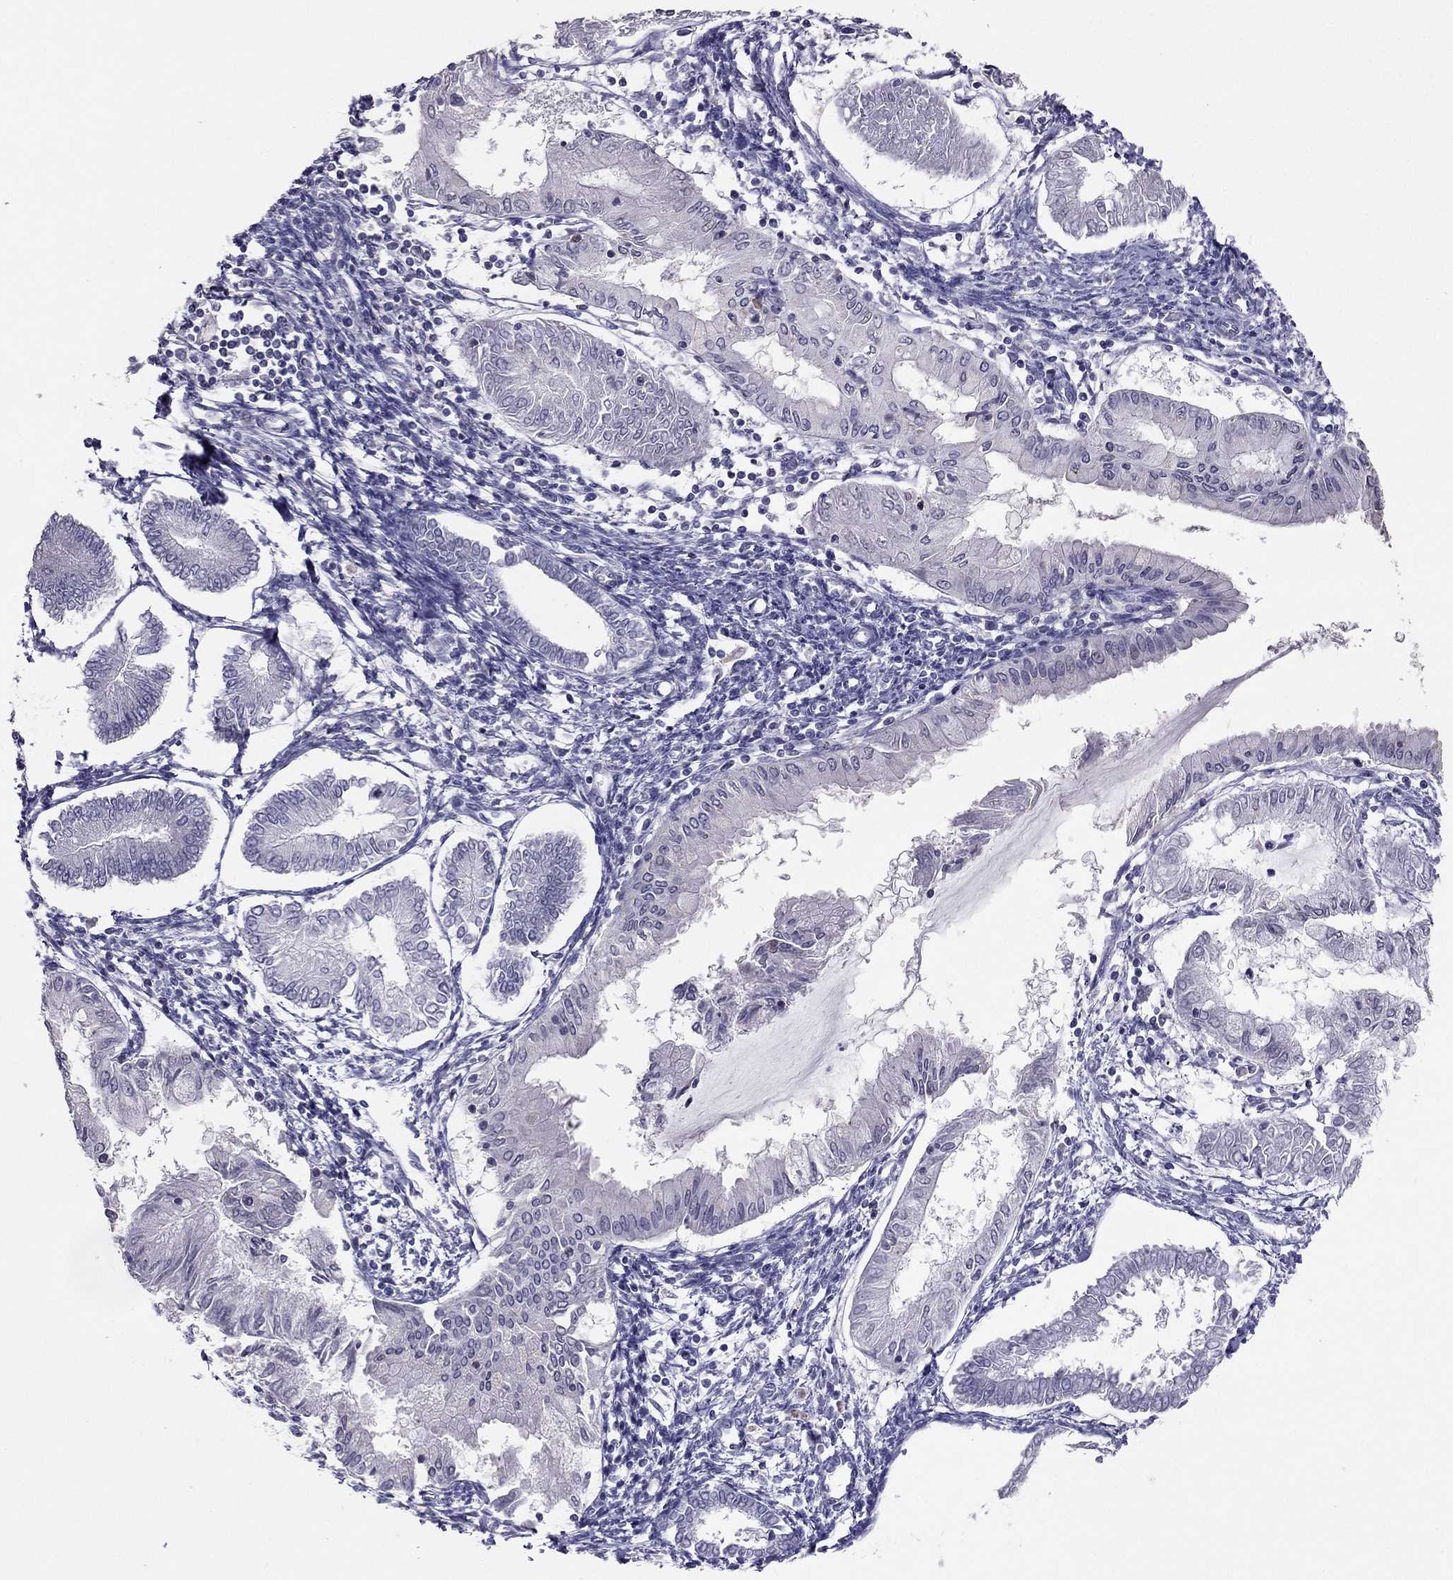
{"staining": {"intensity": "negative", "quantity": "none", "location": "none"}, "tissue": "endometrial cancer", "cell_type": "Tumor cells", "image_type": "cancer", "snomed": [{"axis": "morphology", "description": "Adenocarcinoma, NOS"}, {"axis": "topography", "description": "Endometrium"}], "caption": "This micrograph is of adenocarcinoma (endometrial) stained with IHC to label a protein in brown with the nuclei are counter-stained blue. There is no positivity in tumor cells. (Stains: DAB immunohistochemistry with hematoxylin counter stain, Microscopy: brightfield microscopy at high magnification).", "gene": "RGS8", "patient": {"sex": "female", "age": 68}}